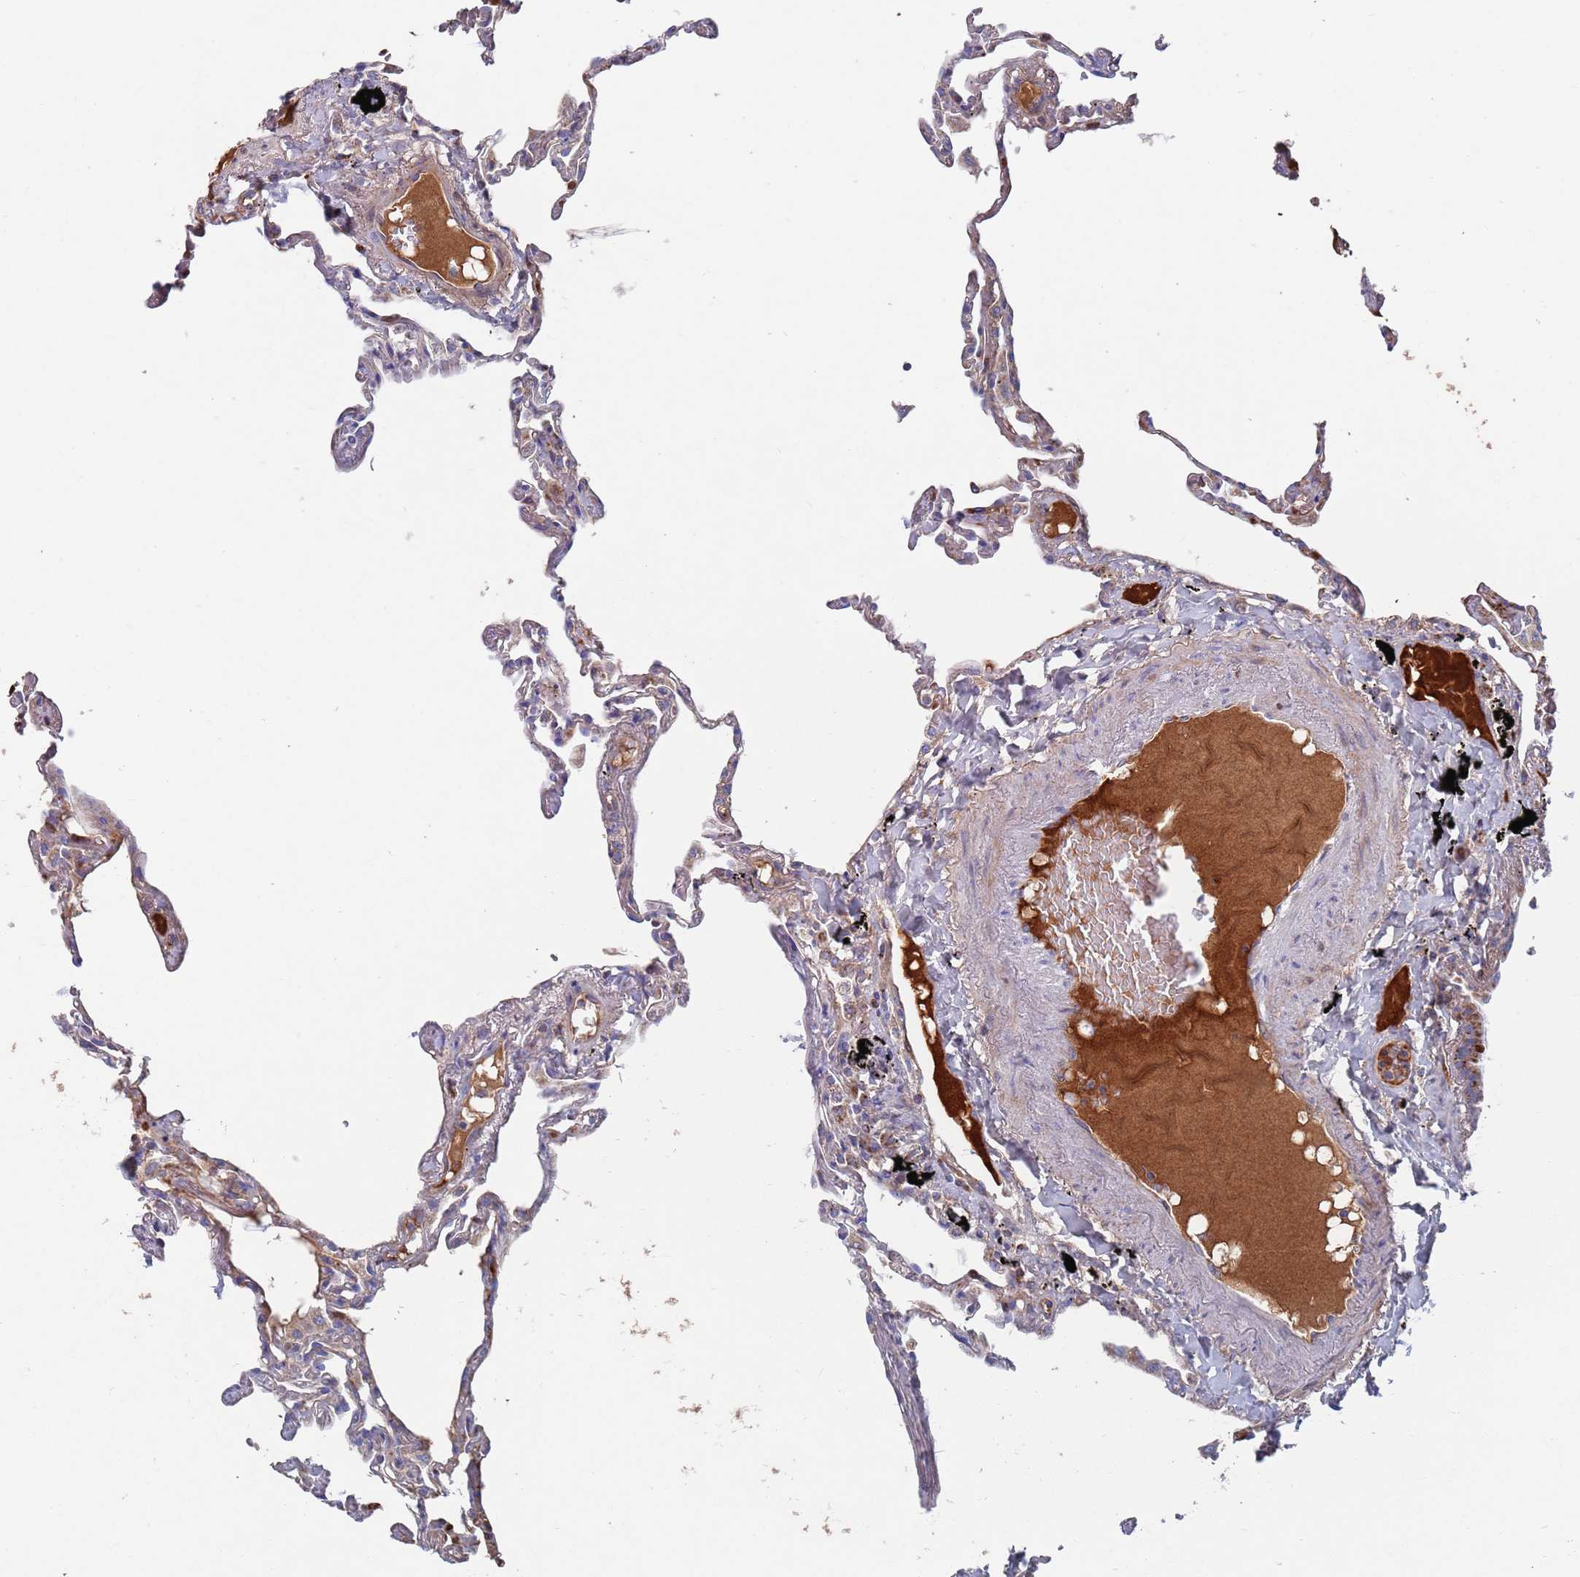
{"staining": {"intensity": "weak", "quantity": "25%-75%", "location": "cytoplasmic/membranous"}, "tissue": "lung", "cell_type": "Alveolar cells", "image_type": "normal", "snomed": [{"axis": "morphology", "description": "Normal tissue, NOS"}, {"axis": "topography", "description": "Lung"}], "caption": "The photomicrograph displays staining of normal lung, revealing weak cytoplasmic/membranous protein positivity (brown color) within alveolar cells. The protein is stained brown, and the nuclei are stained in blue (DAB (3,3'-diaminobenzidine) IHC with brightfield microscopy, high magnification).", "gene": "MRPL22", "patient": {"sex": "female", "age": 67}}